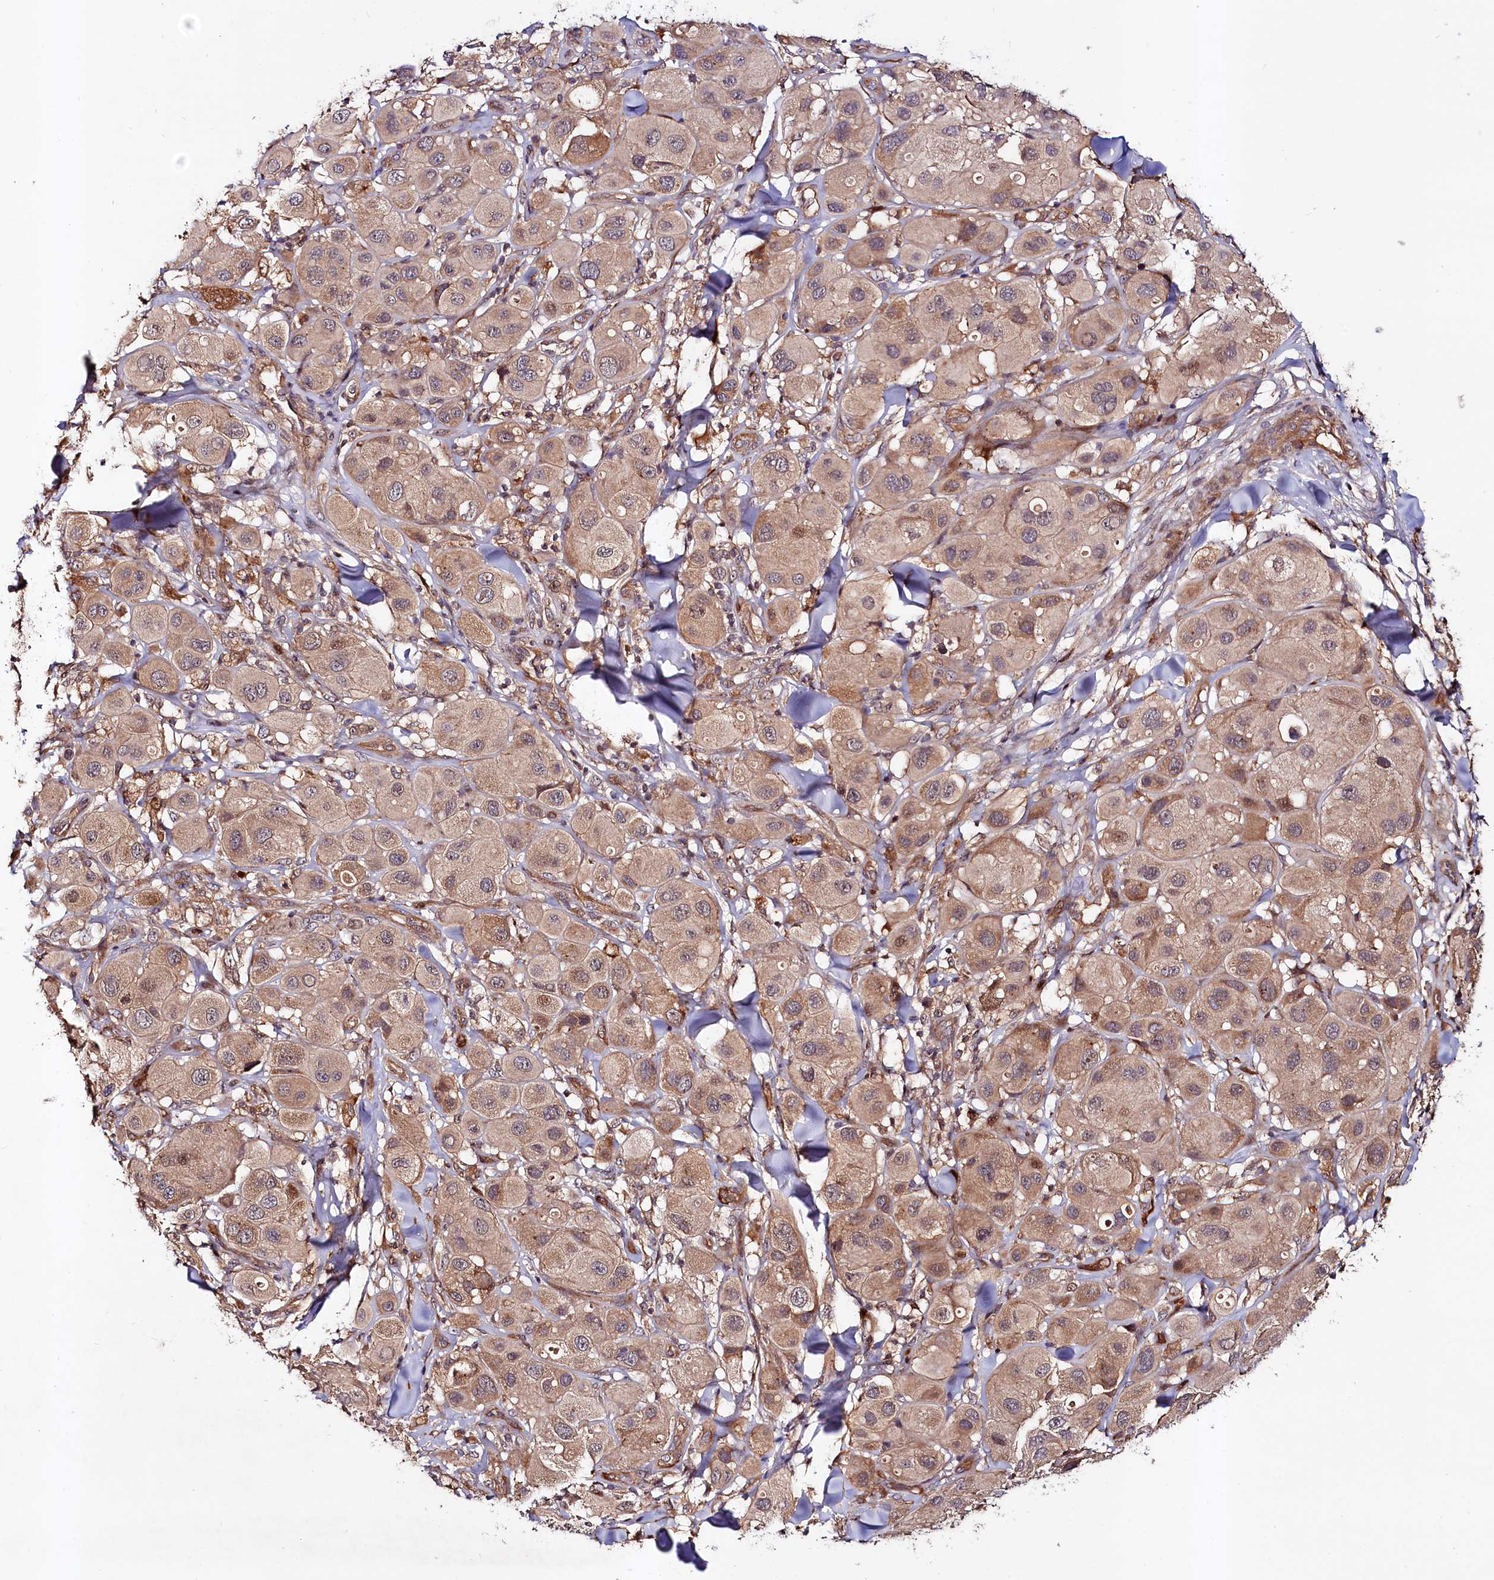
{"staining": {"intensity": "weak", "quantity": "25%-75%", "location": "cytoplasmic/membranous"}, "tissue": "melanoma", "cell_type": "Tumor cells", "image_type": "cancer", "snomed": [{"axis": "morphology", "description": "Malignant melanoma, Metastatic site"}, {"axis": "topography", "description": "Skin"}], "caption": "Immunohistochemical staining of human melanoma demonstrates low levels of weak cytoplasmic/membranous protein expression in approximately 25%-75% of tumor cells.", "gene": "NEDD1", "patient": {"sex": "male", "age": 41}}